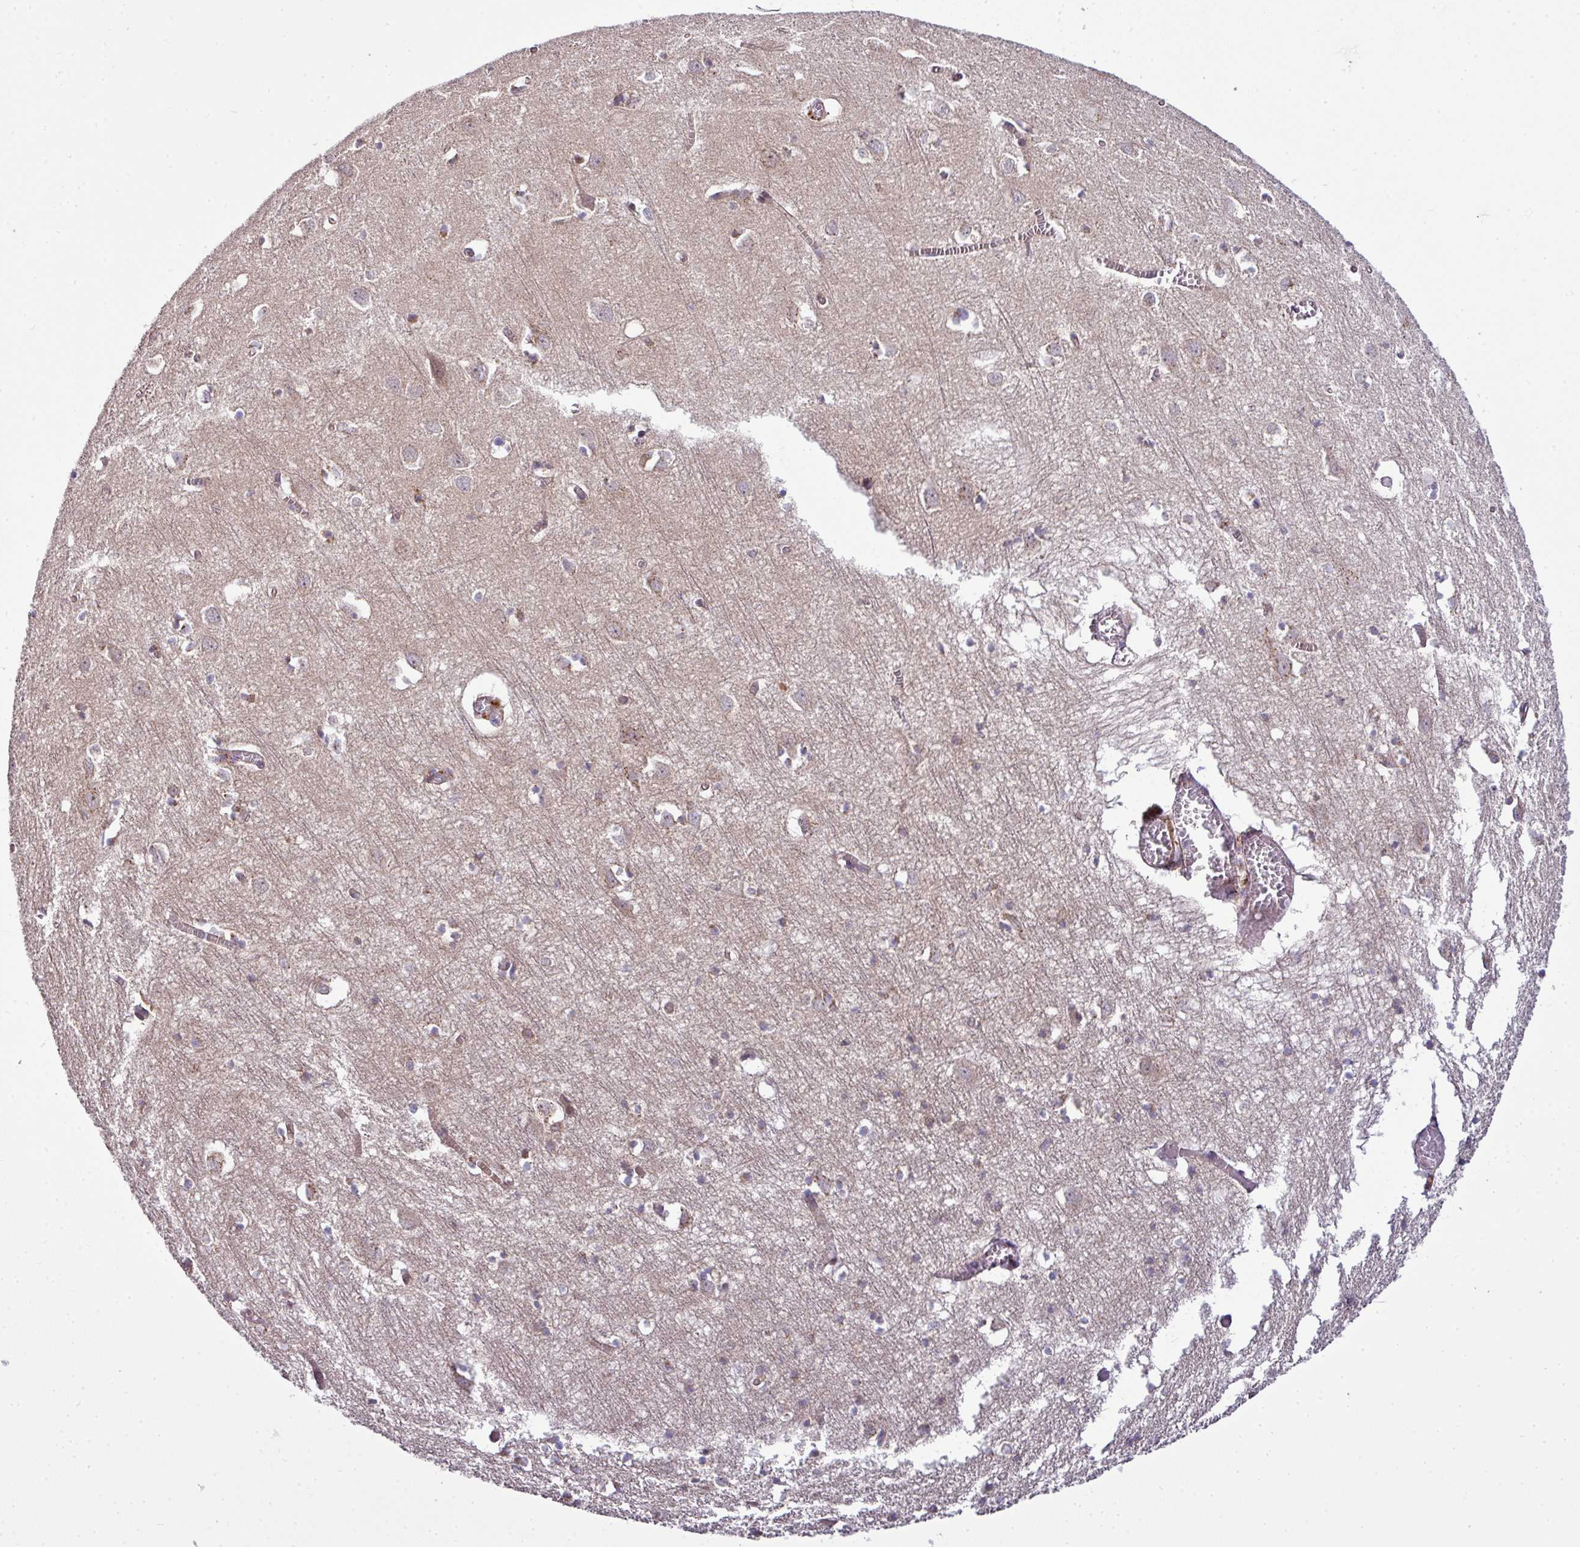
{"staining": {"intensity": "moderate", "quantity": ">75%", "location": "cytoplasmic/membranous"}, "tissue": "cerebral cortex", "cell_type": "Endothelial cells", "image_type": "normal", "snomed": [{"axis": "morphology", "description": "Normal tissue, NOS"}, {"axis": "topography", "description": "Cerebral cortex"}], "caption": "This image displays unremarkable cerebral cortex stained with immunohistochemistry (IHC) to label a protein in brown. The cytoplasmic/membranous of endothelial cells show moderate positivity for the protein. Nuclei are counter-stained blue.", "gene": "TIMMDC1", "patient": {"sex": "male", "age": 70}}